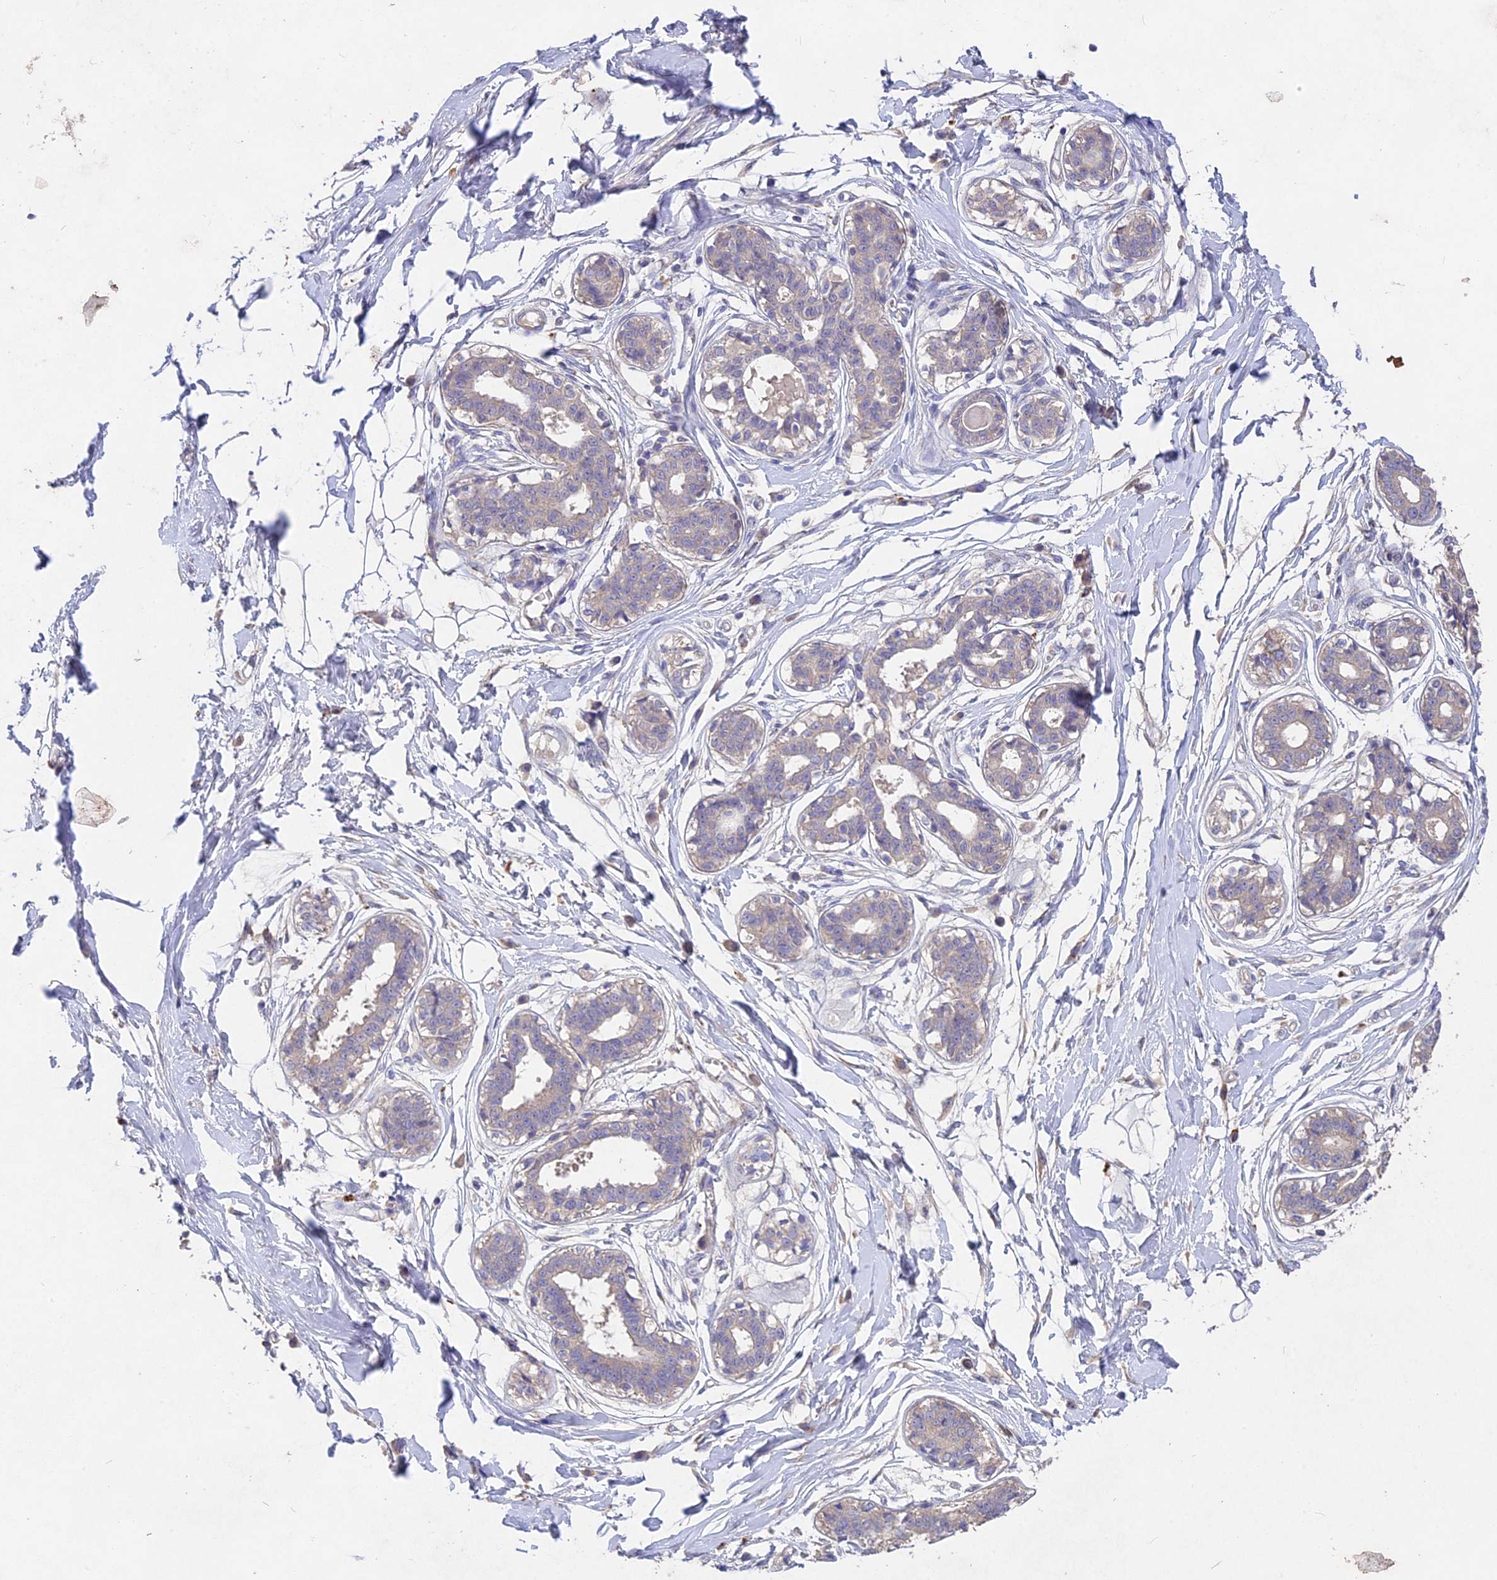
{"staining": {"intensity": "negative", "quantity": "none", "location": "none"}, "tissue": "breast", "cell_type": "Adipocytes", "image_type": "normal", "snomed": [{"axis": "morphology", "description": "Normal tissue, NOS"}, {"axis": "topography", "description": "Breast"}], "caption": "An IHC photomicrograph of normal breast is shown. There is no staining in adipocytes of breast.", "gene": "SLC26A4", "patient": {"sex": "female", "age": 45}}